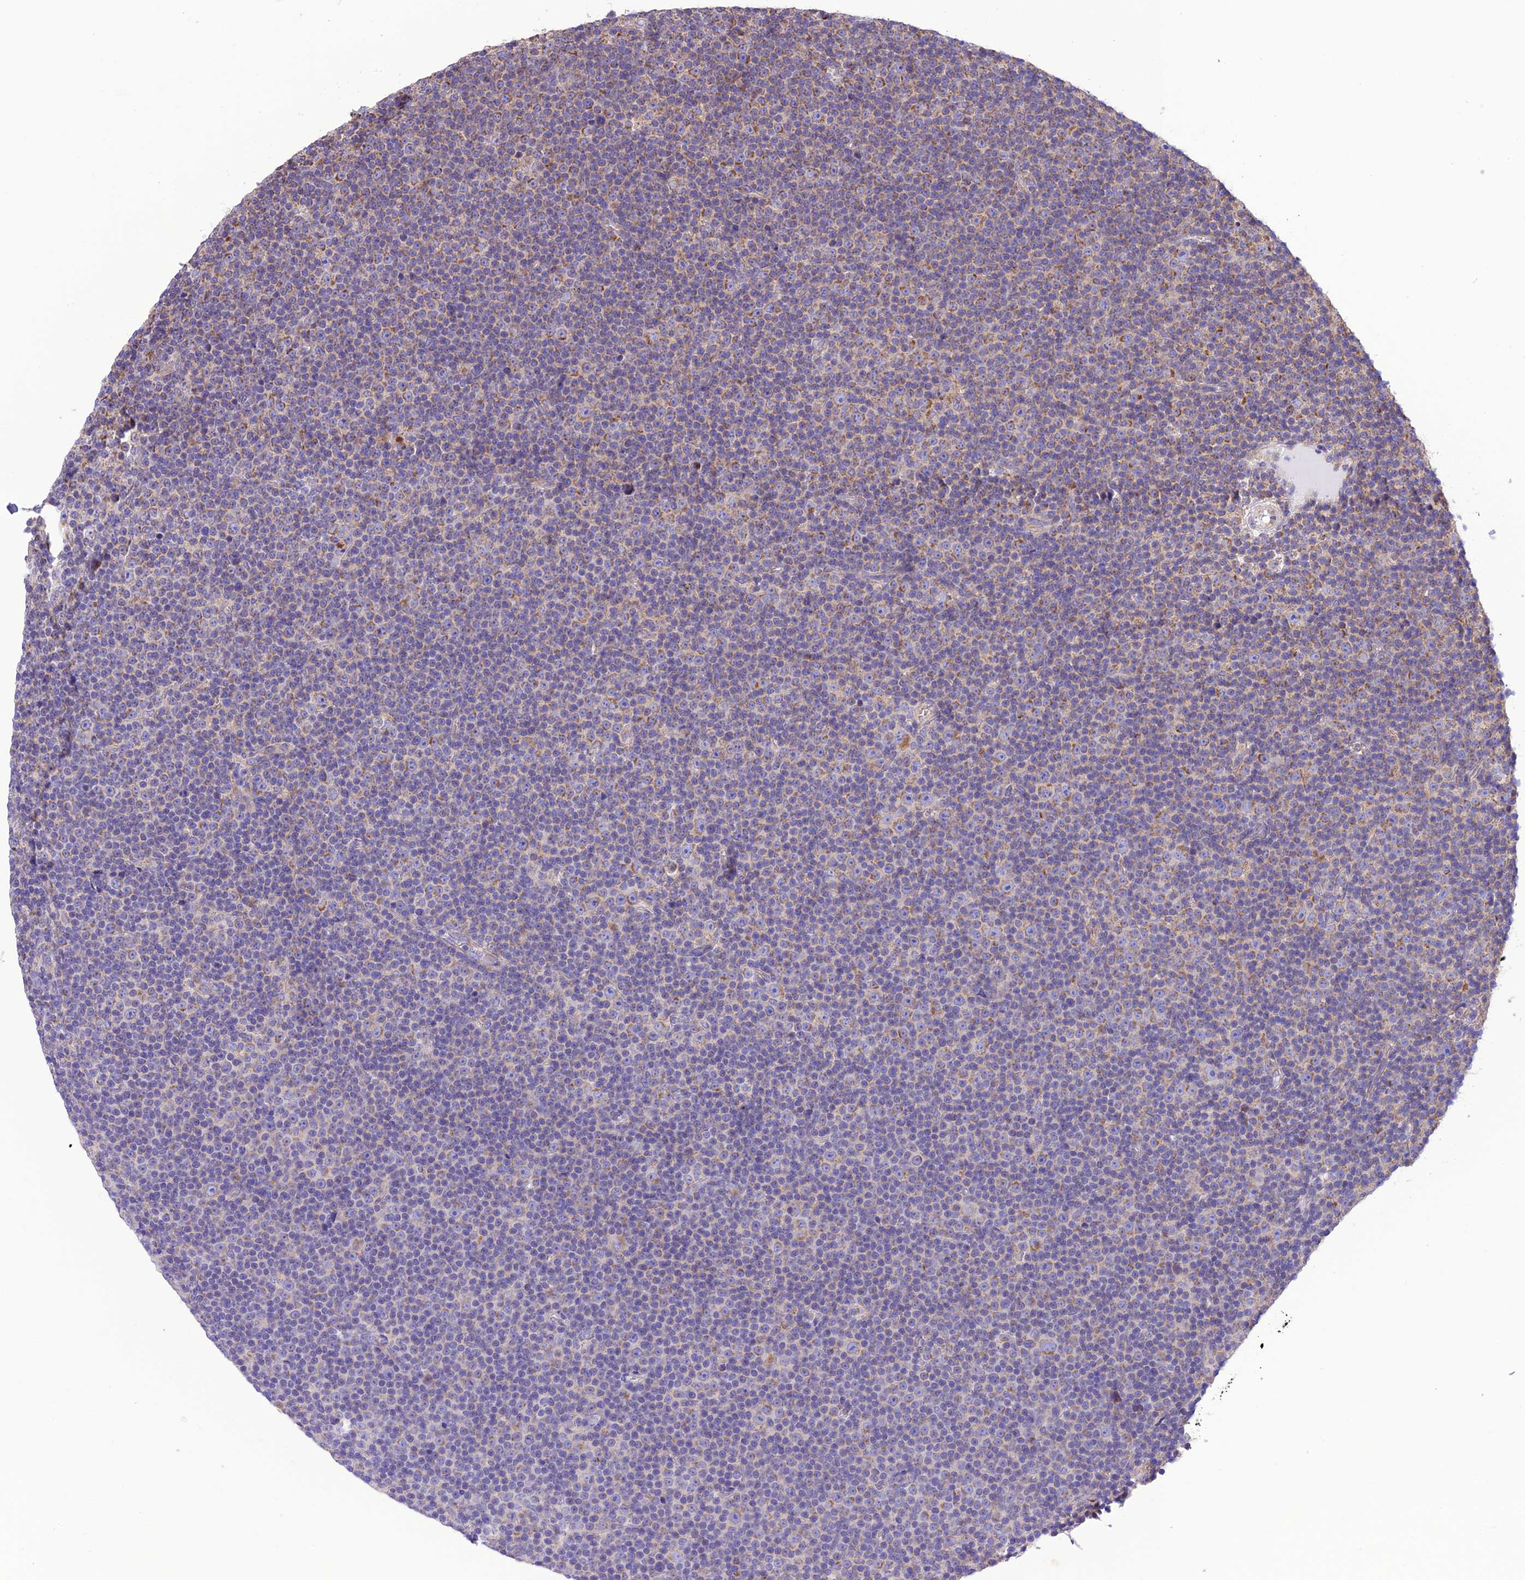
{"staining": {"intensity": "moderate", "quantity": "<25%", "location": "cytoplasmic/membranous"}, "tissue": "lymphoma", "cell_type": "Tumor cells", "image_type": "cancer", "snomed": [{"axis": "morphology", "description": "Malignant lymphoma, non-Hodgkin's type, Low grade"}, {"axis": "topography", "description": "Lymph node"}], "caption": "A brown stain labels moderate cytoplasmic/membranous positivity of a protein in human malignant lymphoma, non-Hodgkin's type (low-grade) tumor cells.", "gene": "MAP3K12", "patient": {"sex": "female", "age": 67}}